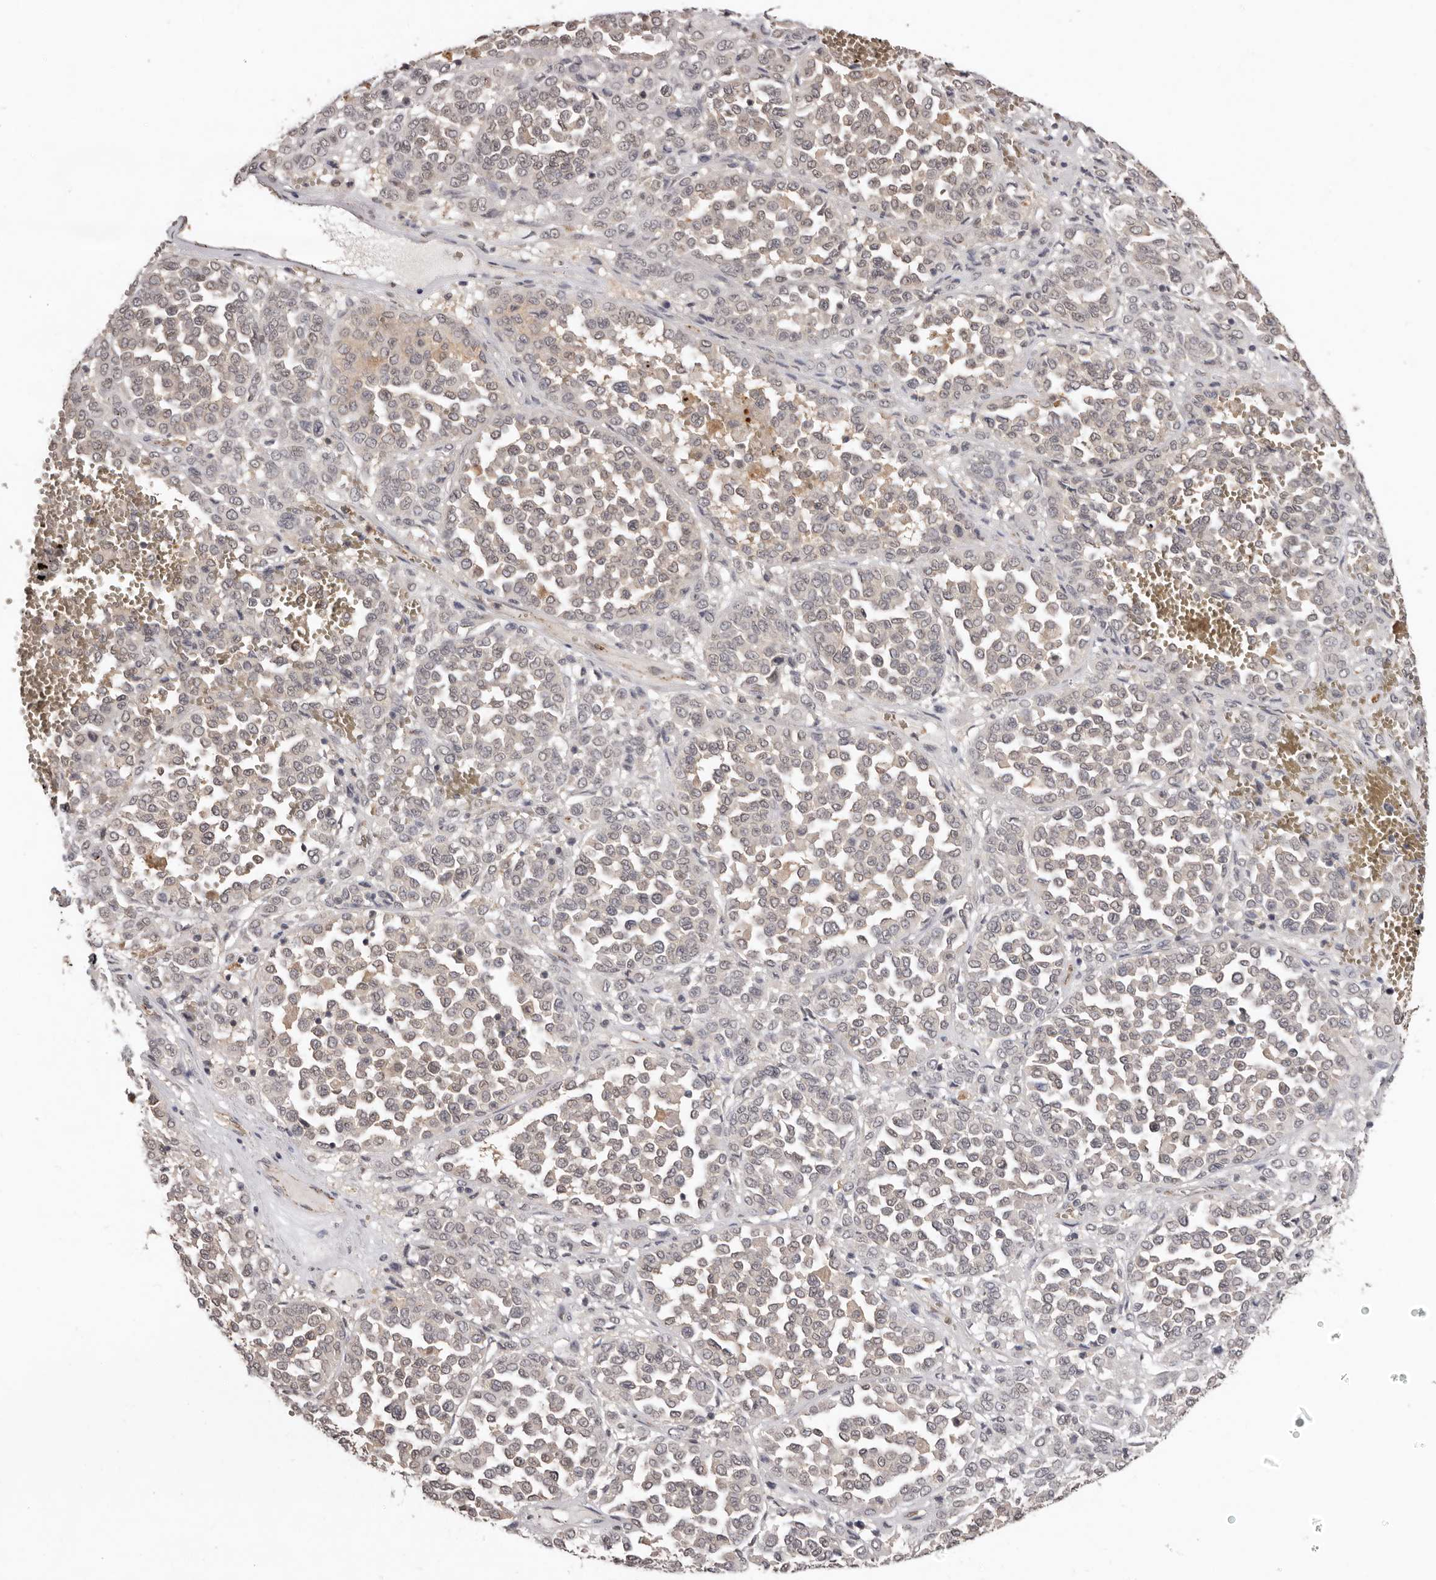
{"staining": {"intensity": "negative", "quantity": "none", "location": "none"}, "tissue": "melanoma", "cell_type": "Tumor cells", "image_type": "cancer", "snomed": [{"axis": "morphology", "description": "Malignant melanoma, Metastatic site"}, {"axis": "topography", "description": "Pancreas"}], "caption": "The image displays no significant expression in tumor cells of malignant melanoma (metastatic site).", "gene": "SULT1E1", "patient": {"sex": "female", "age": 30}}